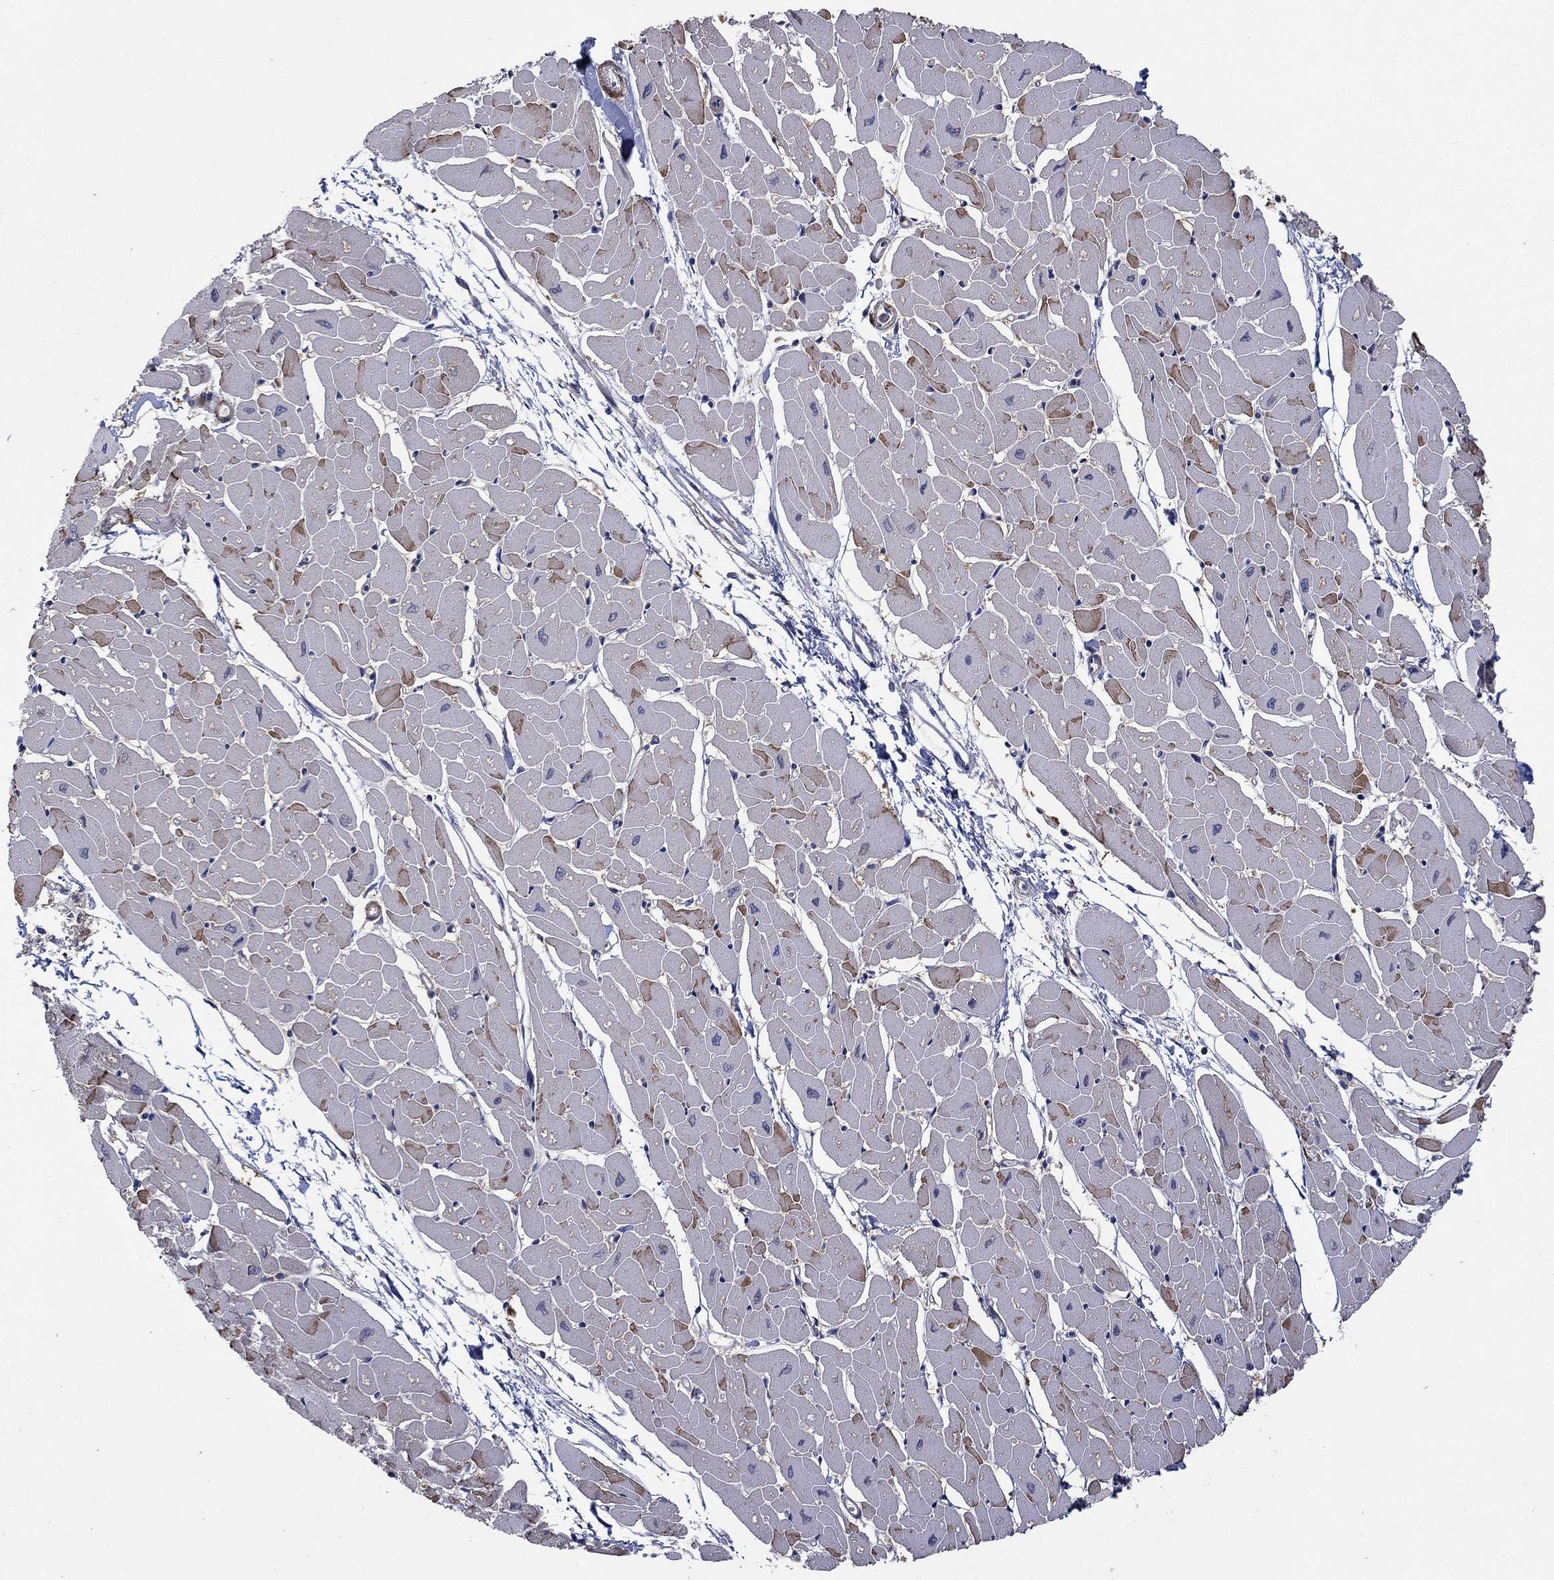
{"staining": {"intensity": "strong", "quantity": "25%-75%", "location": "cytoplasmic/membranous"}, "tissue": "heart muscle", "cell_type": "Cardiomyocytes", "image_type": "normal", "snomed": [{"axis": "morphology", "description": "Normal tissue, NOS"}, {"axis": "topography", "description": "Heart"}], "caption": "The image shows a brown stain indicating the presence of a protein in the cytoplasmic/membranous of cardiomyocytes in heart muscle.", "gene": "IAH1", "patient": {"sex": "male", "age": 57}}